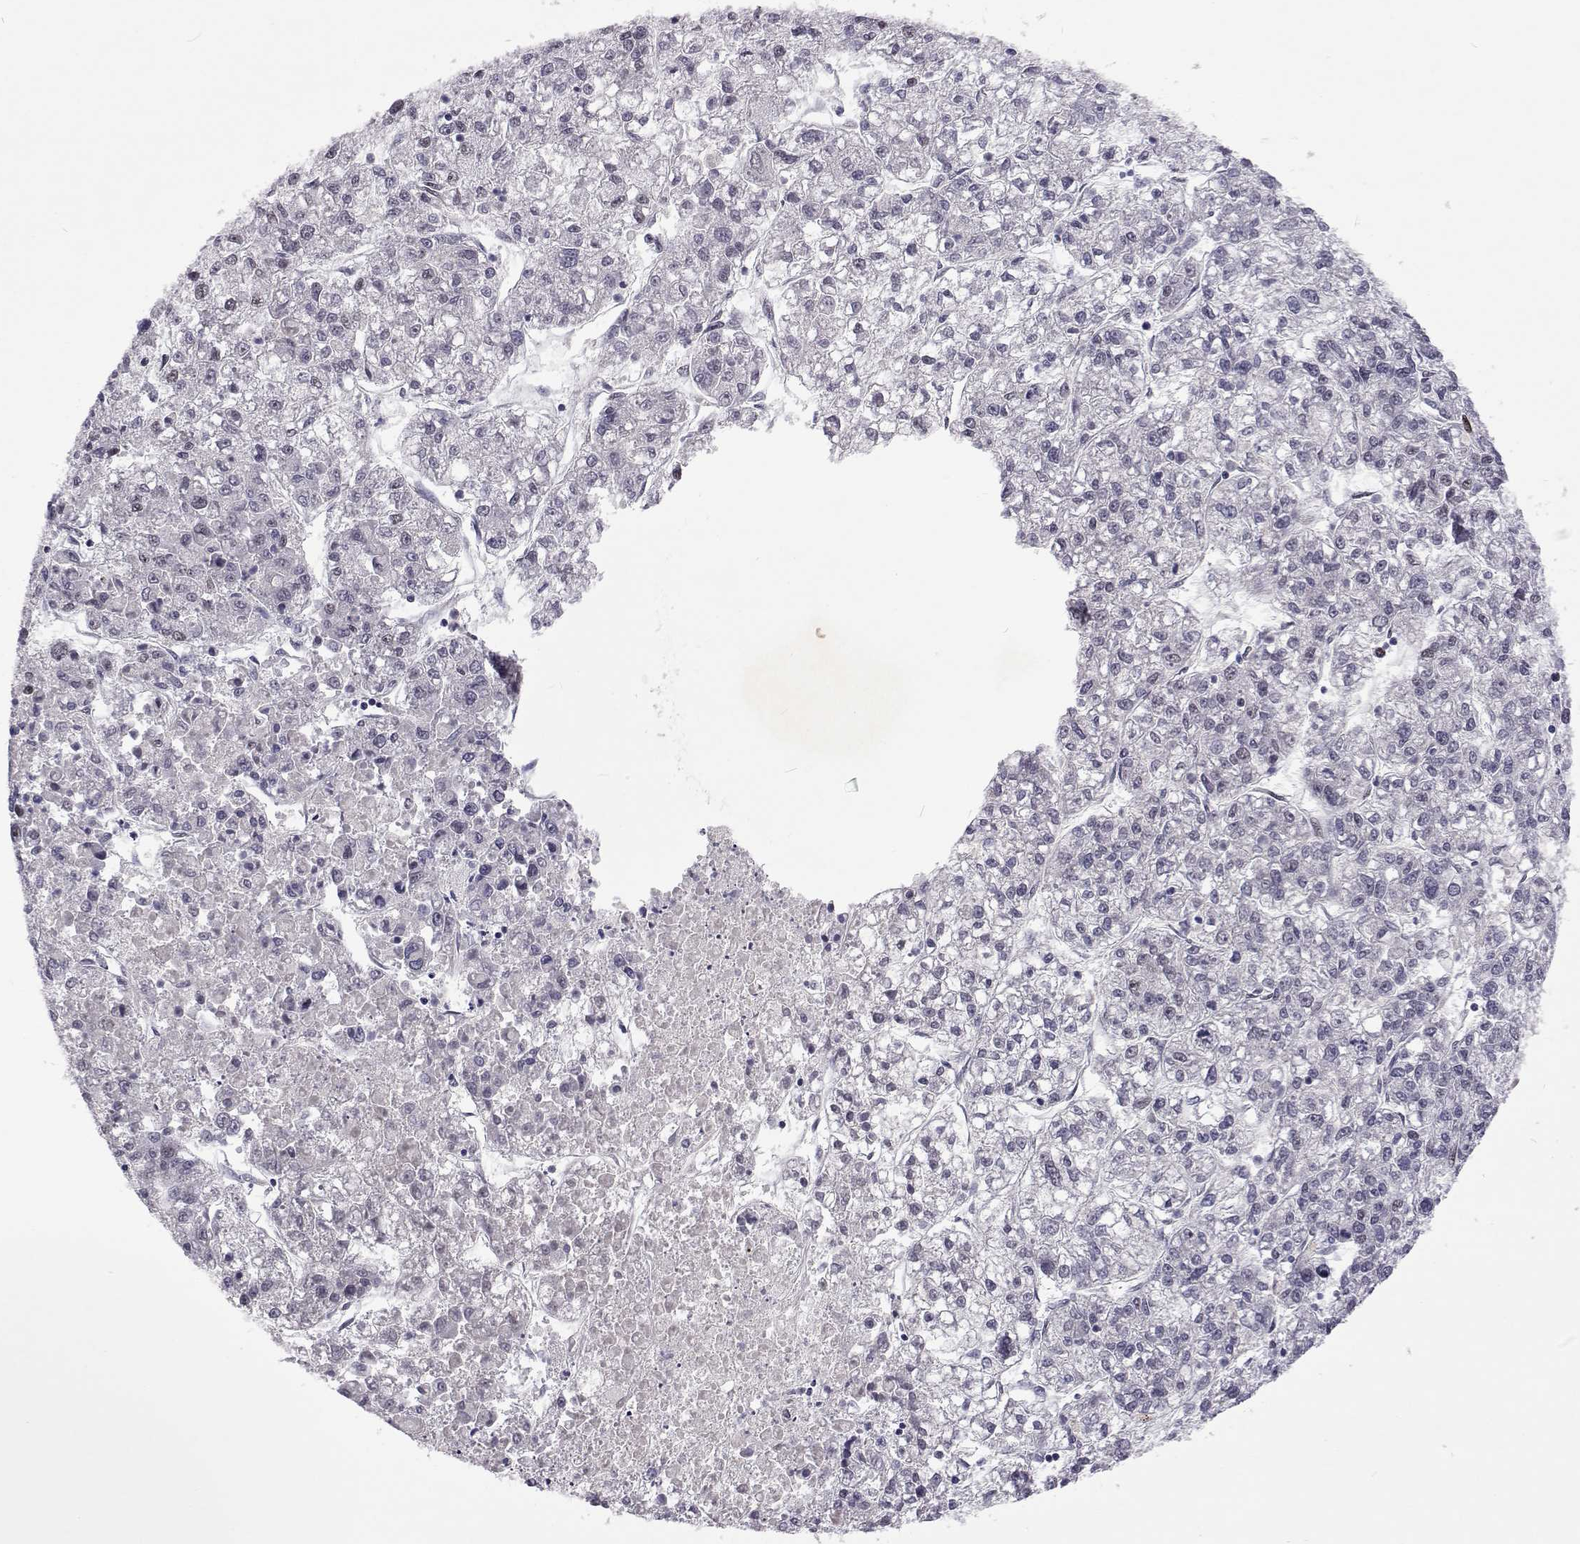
{"staining": {"intensity": "negative", "quantity": "none", "location": "none"}, "tissue": "liver cancer", "cell_type": "Tumor cells", "image_type": "cancer", "snomed": [{"axis": "morphology", "description": "Carcinoma, Hepatocellular, NOS"}, {"axis": "topography", "description": "Liver"}], "caption": "This photomicrograph is of hepatocellular carcinoma (liver) stained with IHC to label a protein in brown with the nuclei are counter-stained blue. There is no expression in tumor cells.", "gene": "TCF15", "patient": {"sex": "male", "age": 56}}